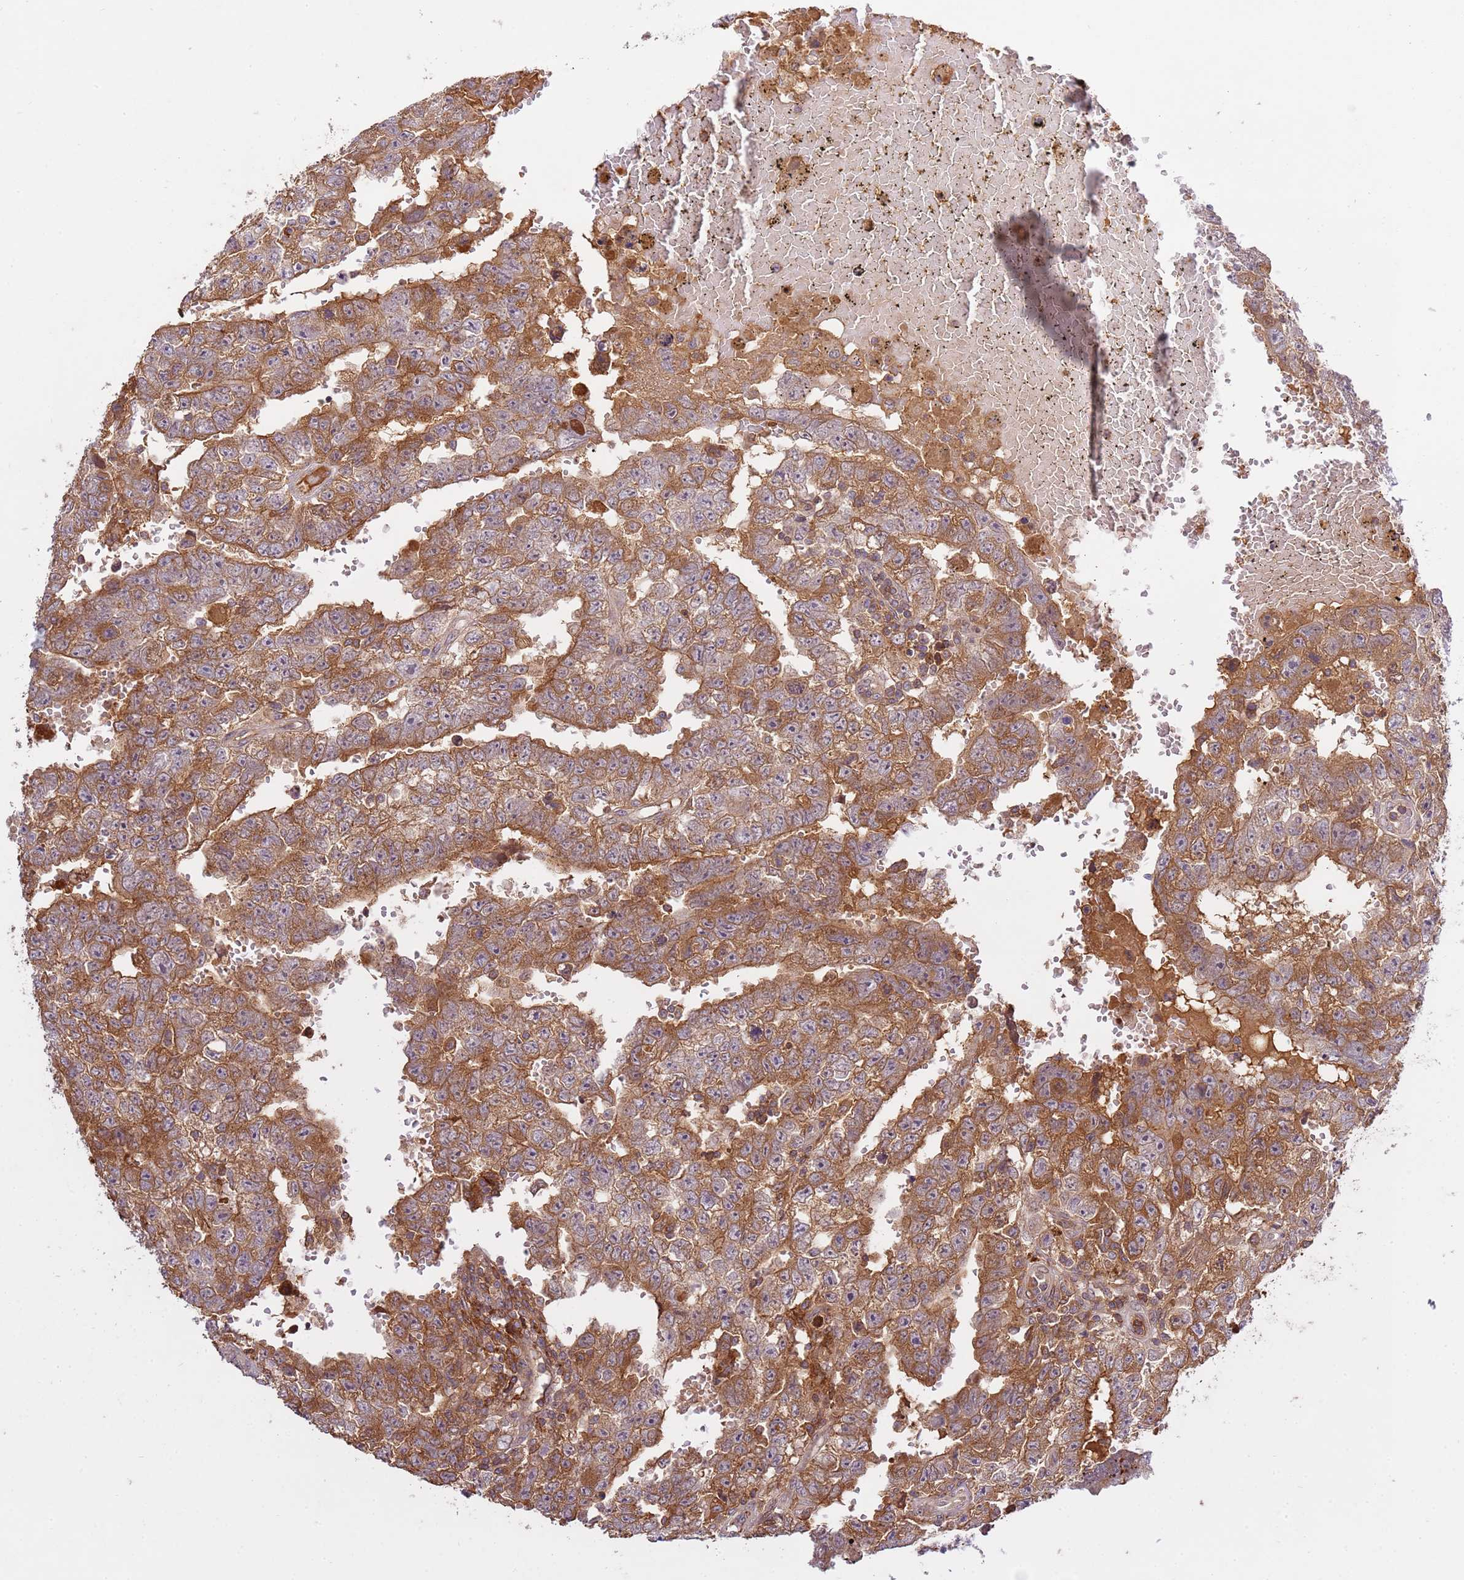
{"staining": {"intensity": "strong", "quantity": ">75%", "location": "cytoplasmic/membranous"}, "tissue": "testis cancer", "cell_type": "Tumor cells", "image_type": "cancer", "snomed": [{"axis": "morphology", "description": "Carcinoma, Embryonal, NOS"}, {"axis": "topography", "description": "Testis"}], "caption": "A high amount of strong cytoplasmic/membranous staining is appreciated in about >75% of tumor cells in testis cancer (embryonal carcinoma) tissue.", "gene": "ZNF624", "patient": {"sex": "male", "age": 25}}